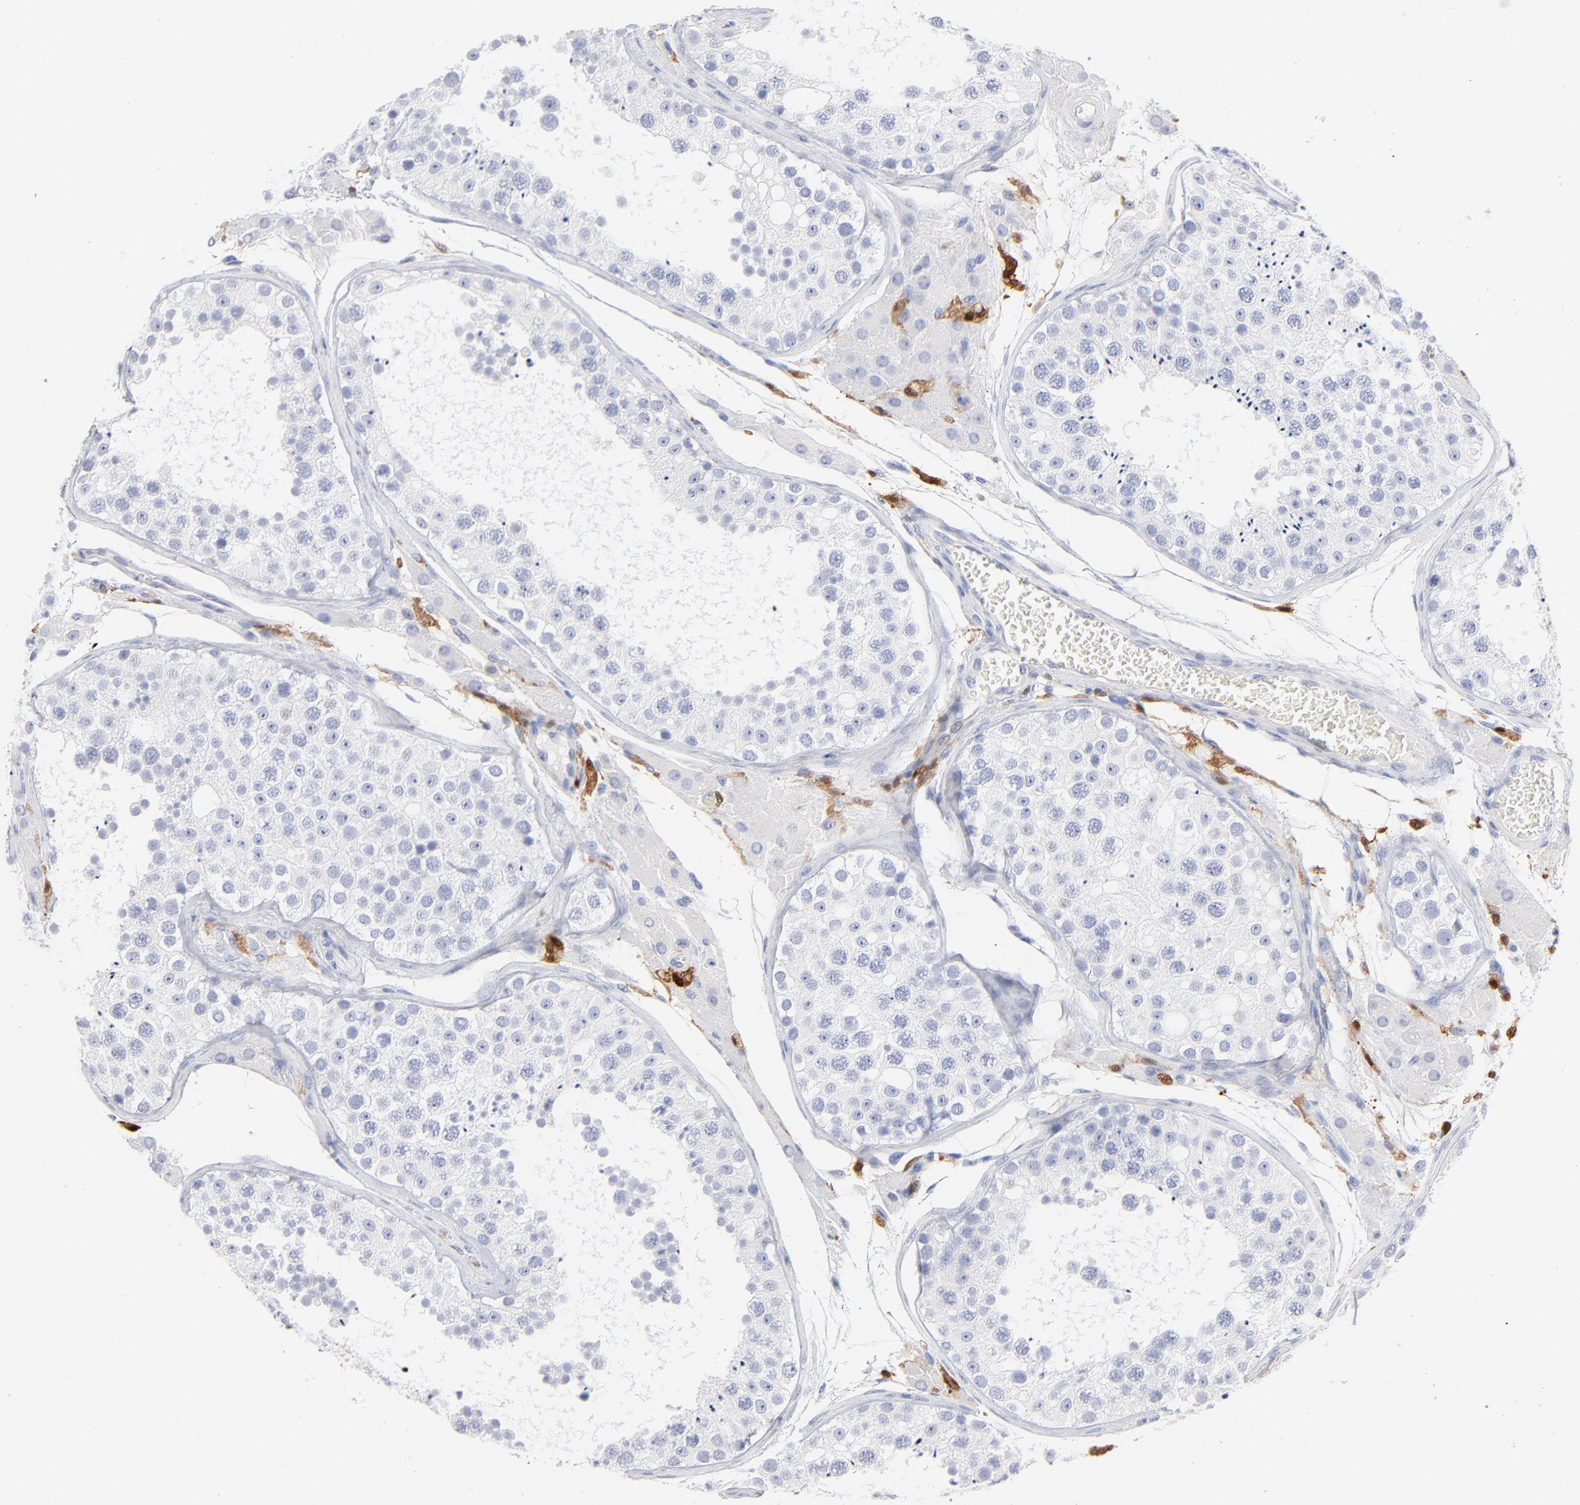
{"staining": {"intensity": "negative", "quantity": "none", "location": "none"}, "tissue": "testis", "cell_type": "Cells in seminiferous ducts", "image_type": "normal", "snomed": [{"axis": "morphology", "description": "Normal tissue, NOS"}, {"axis": "topography", "description": "Testis"}], "caption": "There is no significant staining in cells in seminiferous ducts of testis. The staining was performed using DAB to visualize the protein expression in brown, while the nuclei were stained in blue with hematoxylin (Magnification: 20x).", "gene": "IFIT2", "patient": {"sex": "male", "age": 26}}